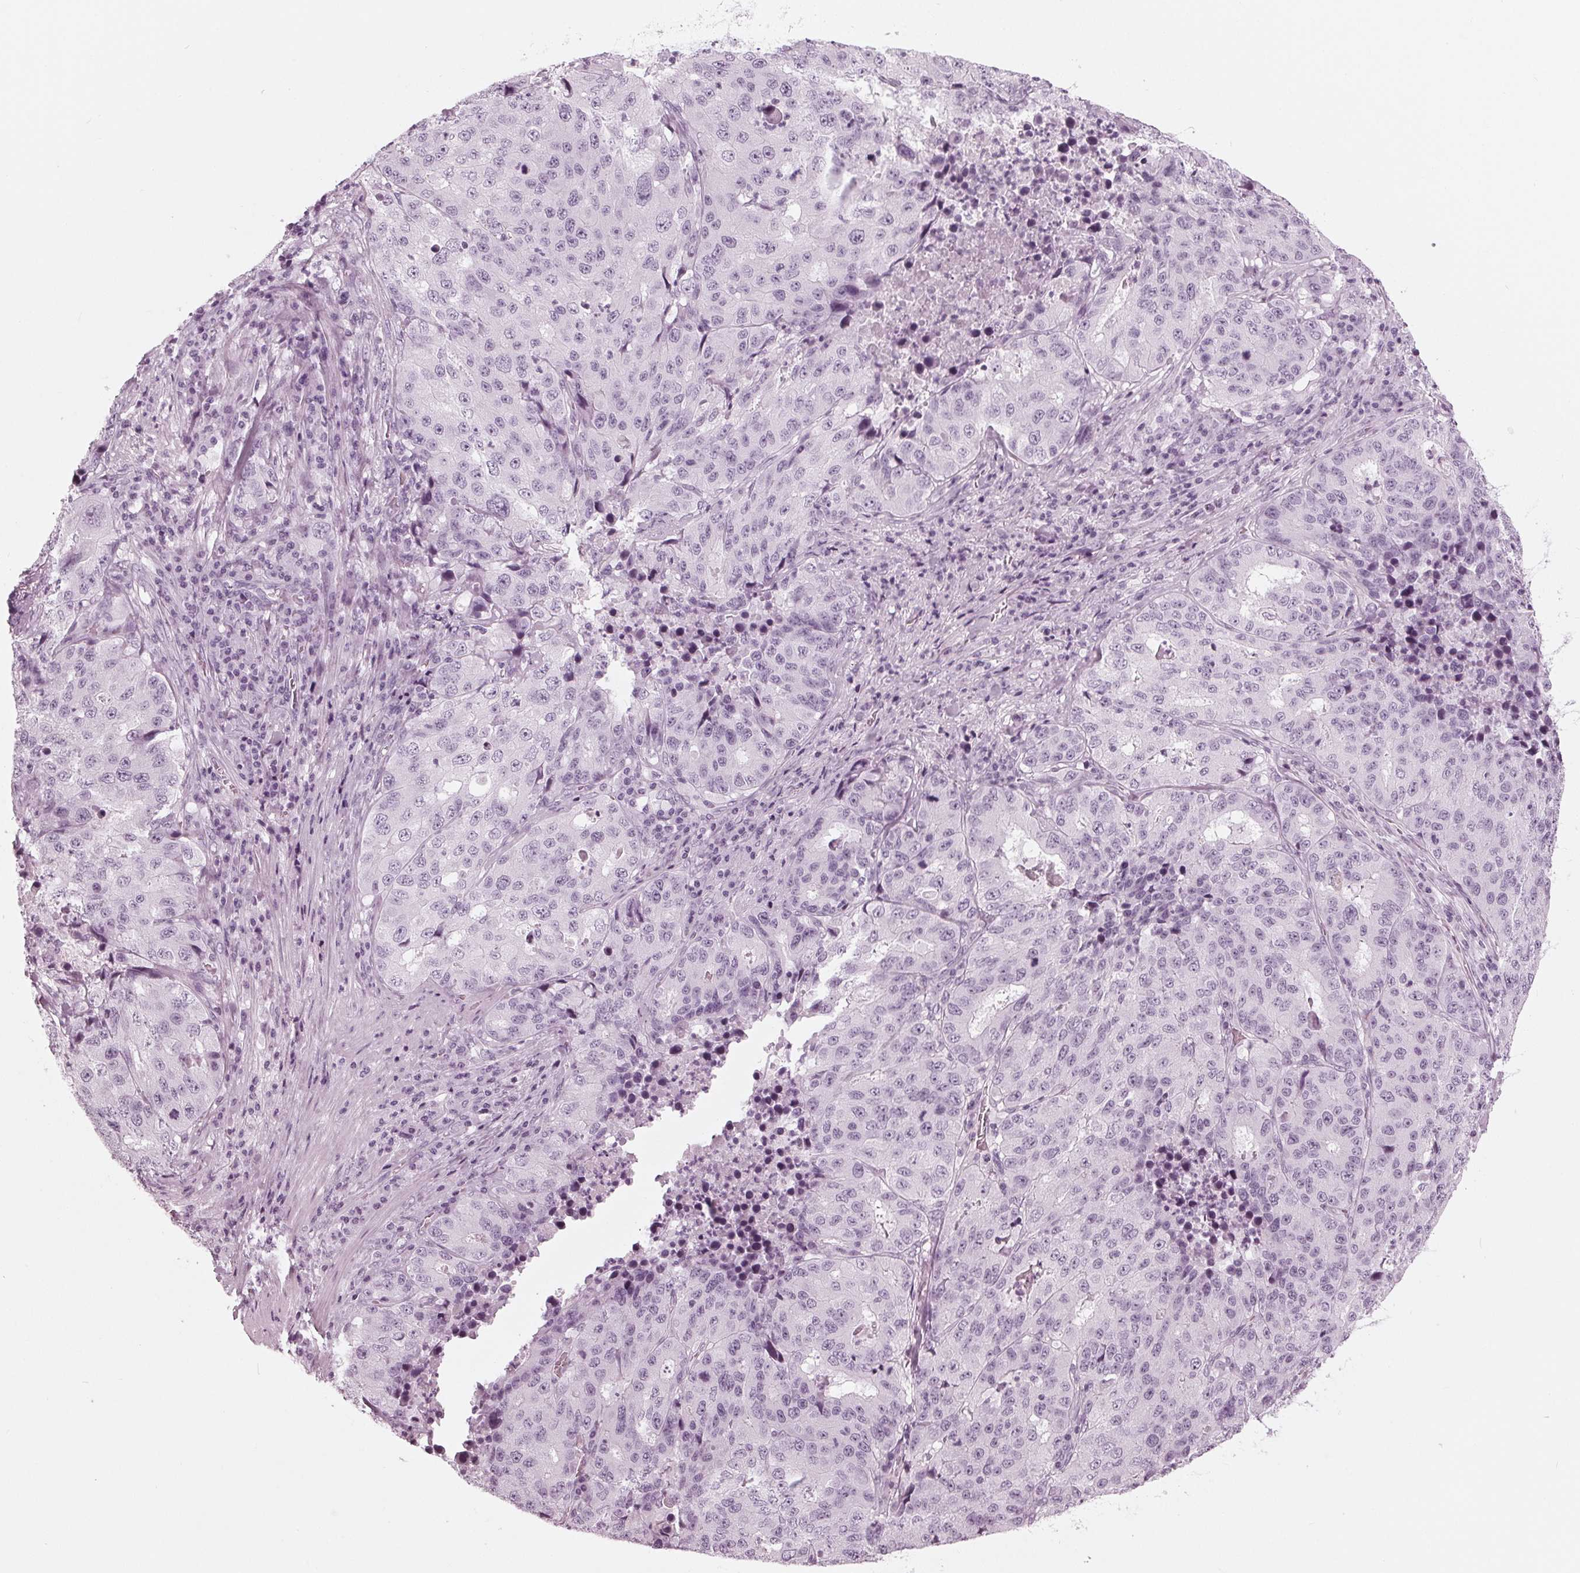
{"staining": {"intensity": "negative", "quantity": "none", "location": "none"}, "tissue": "stomach cancer", "cell_type": "Tumor cells", "image_type": "cancer", "snomed": [{"axis": "morphology", "description": "Adenocarcinoma, NOS"}, {"axis": "topography", "description": "Stomach"}], "caption": "Tumor cells are negative for brown protein staining in stomach cancer (adenocarcinoma). The staining is performed using DAB (3,3'-diaminobenzidine) brown chromogen with nuclei counter-stained in using hematoxylin.", "gene": "KRT28", "patient": {"sex": "male", "age": 71}}